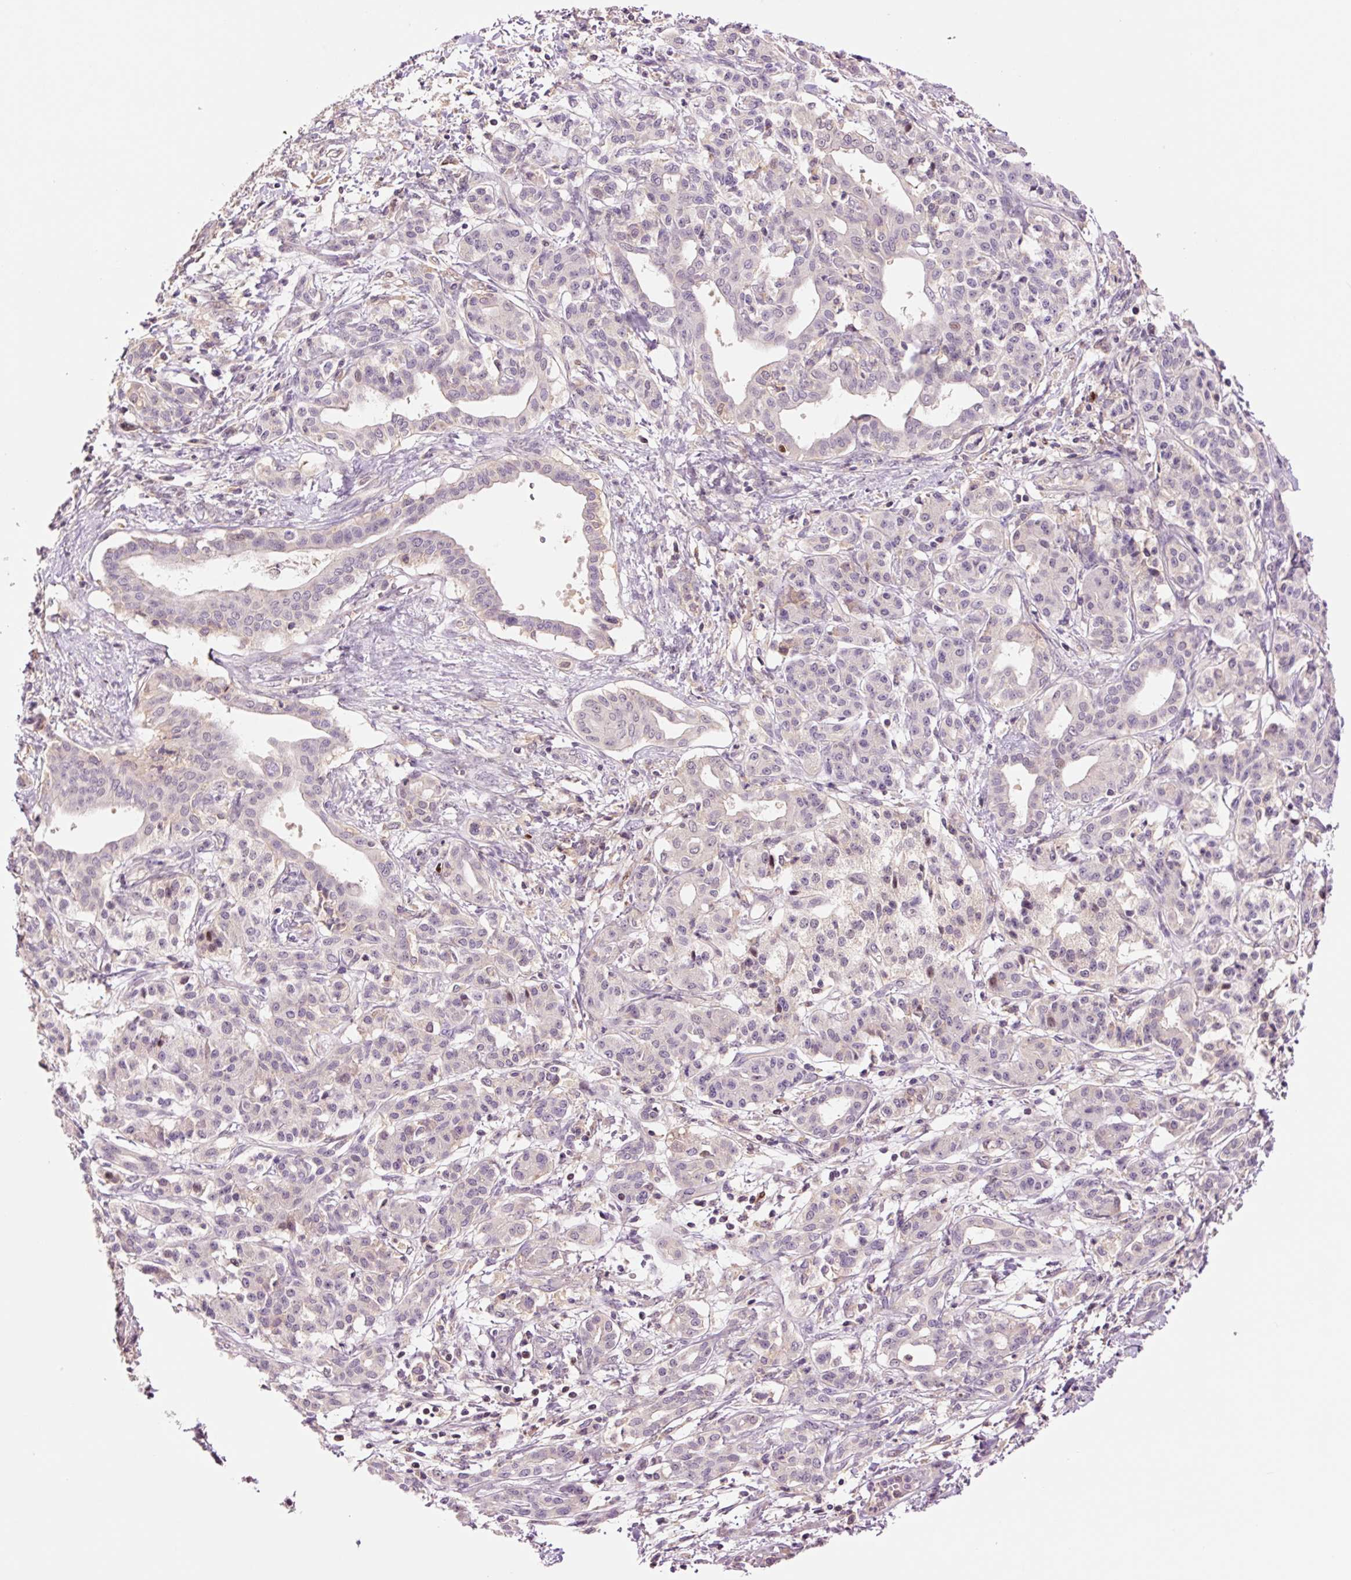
{"staining": {"intensity": "negative", "quantity": "none", "location": "none"}, "tissue": "pancreatic cancer", "cell_type": "Tumor cells", "image_type": "cancer", "snomed": [{"axis": "morphology", "description": "Adenocarcinoma, NOS"}, {"axis": "topography", "description": "Pancreas"}], "caption": "Tumor cells are negative for brown protein staining in pancreatic cancer. (DAB (3,3'-diaminobenzidine) IHC, high magnification).", "gene": "DPPA4", "patient": {"sex": "male", "age": 58}}